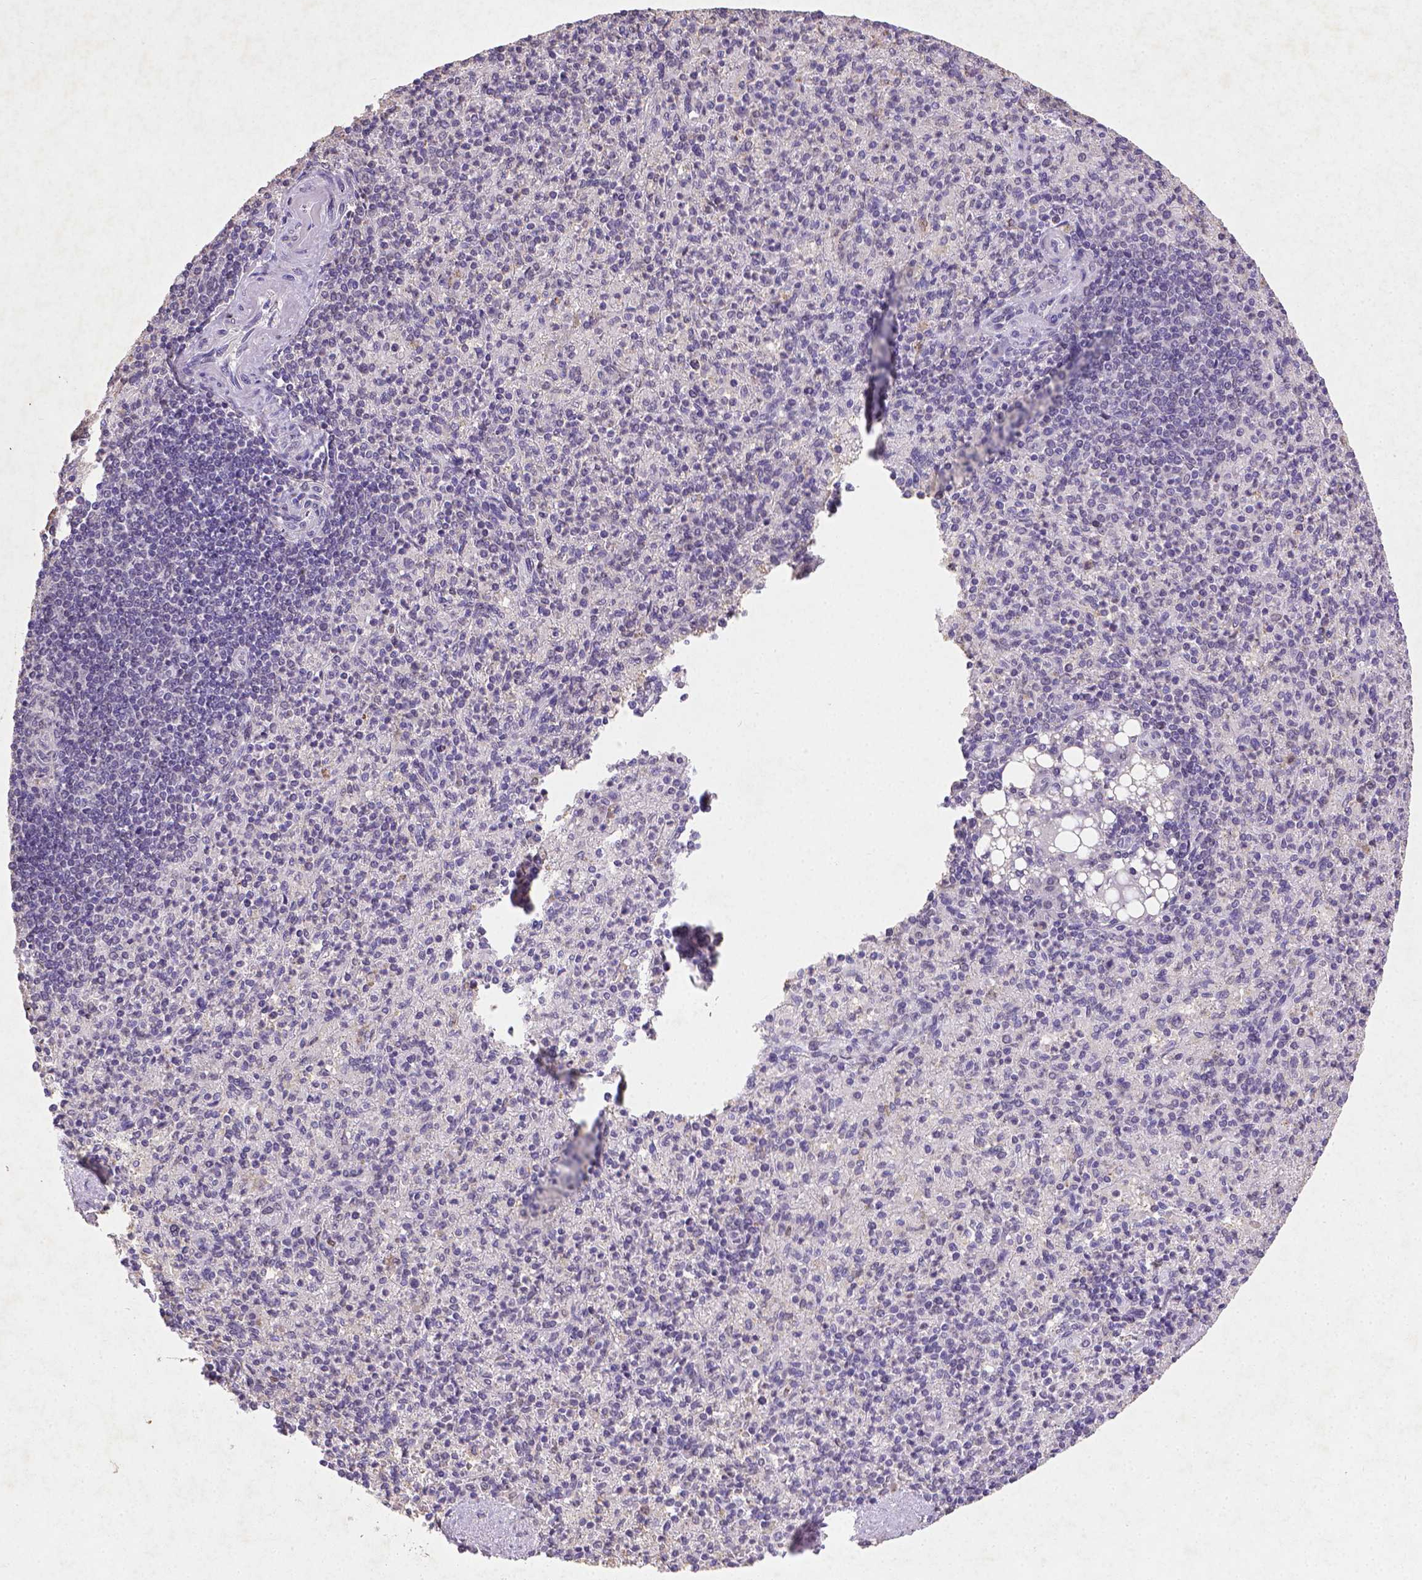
{"staining": {"intensity": "strong", "quantity": "<25%", "location": "nuclear"}, "tissue": "spleen", "cell_type": "Cells in red pulp", "image_type": "normal", "snomed": [{"axis": "morphology", "description": "Normal tissue, NOS"}, {"axis": "topography", "description": "Spleen"}], "caption": "This image displays IHC staining of benign human spleen, with medium strong nuclear positivity in approximately <25% of cells in red pulp.", "gene": "CDKN1A", "patient": {"sex": "female", "age": 74}}